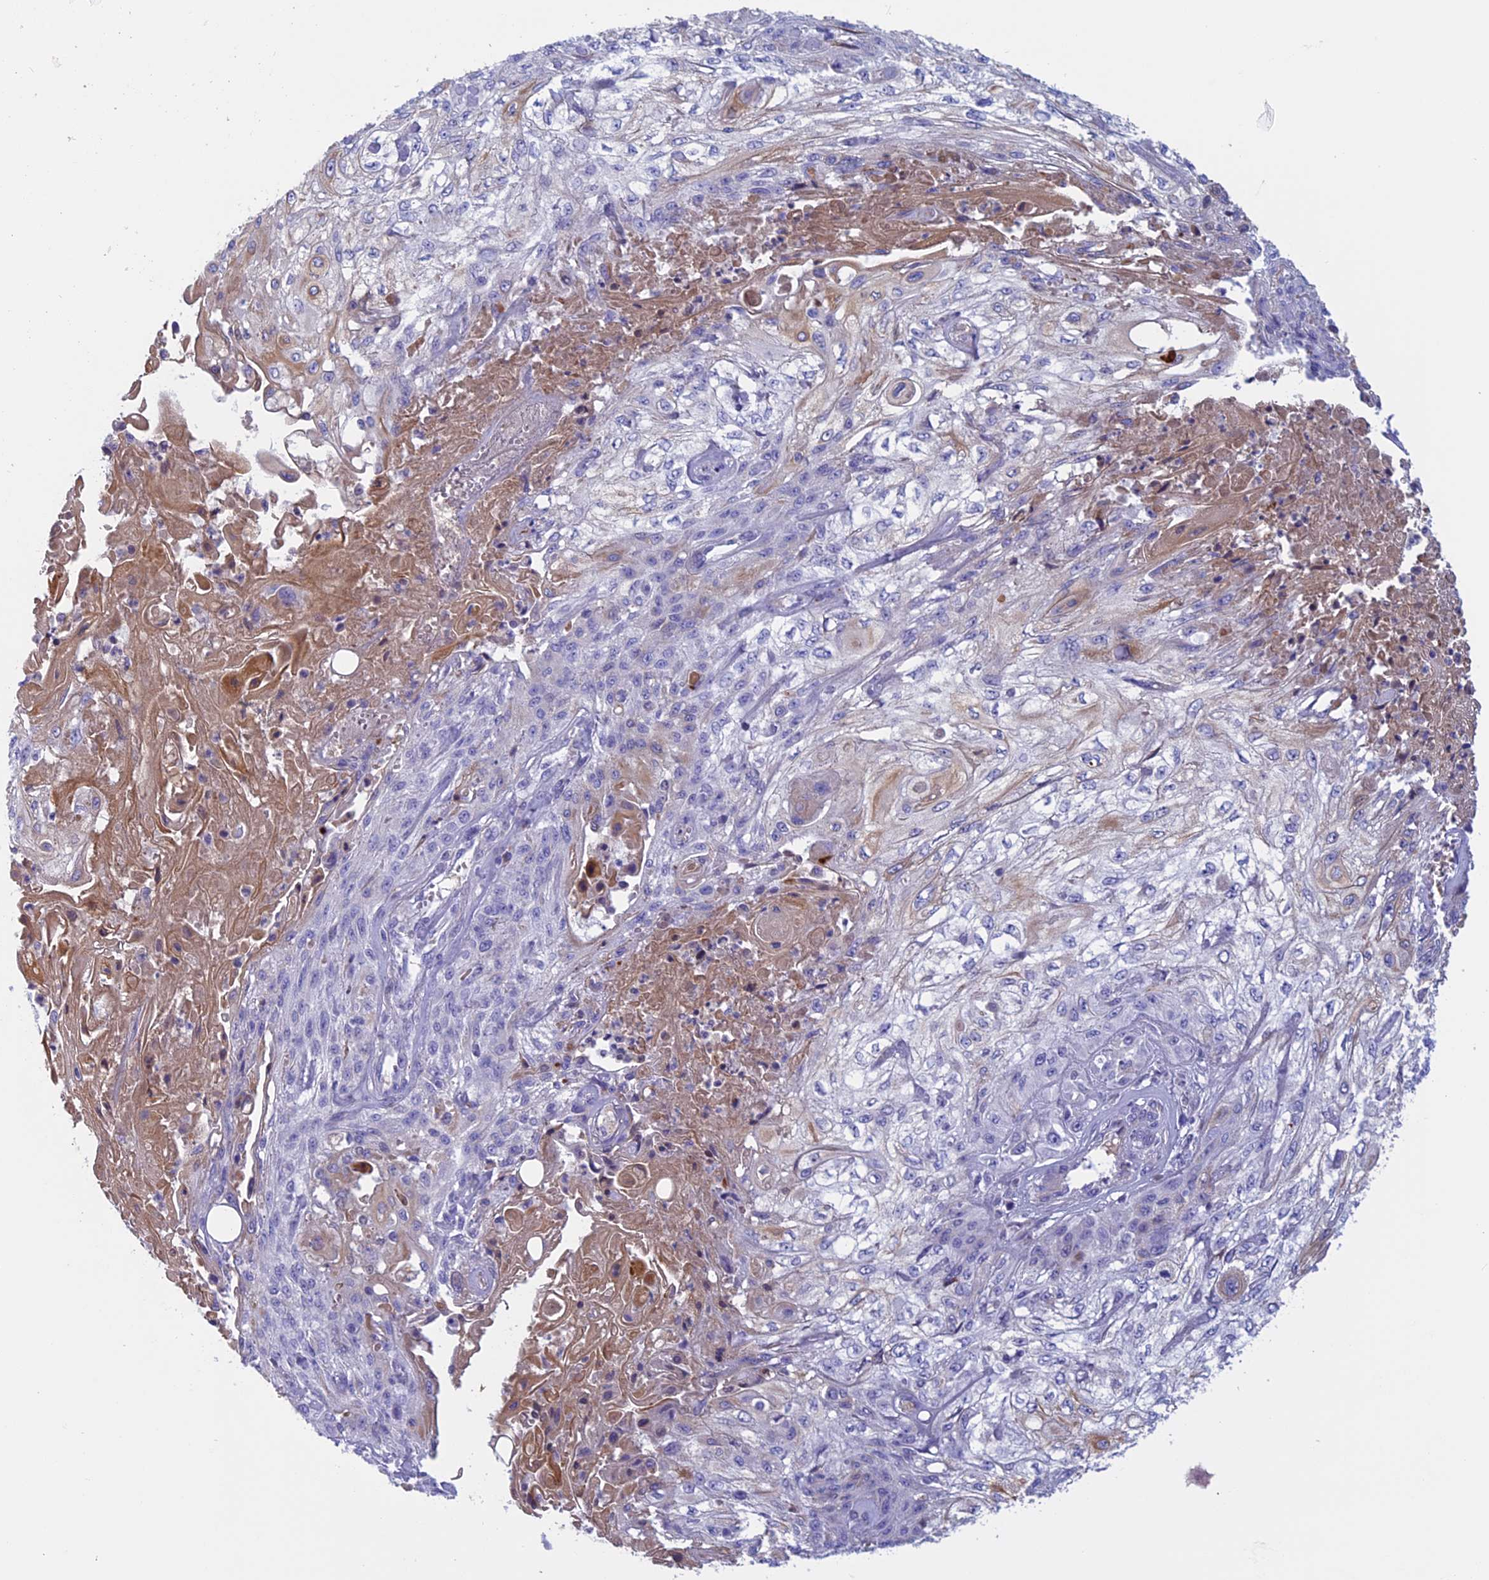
{"staining": {"intensity": "weak", "quantity": "<25%", "location": "cytoplasmic/membranous"}, "tissue": "skin cancer", "cell_type": "Tumor cells", "image_type": "cancer", "snomed": [{"axis": "morphology", "description": "Squamous cell carcinoma, NOS"}, {"axis": "morphology", "description": "Squamous cell carcinoma, metastatic, NOS"}, {"axis": "topography", "description": "Skin"}, {"axis": "topography", "description": "Lymph node"}], "caption": "Immunohistochemistry (IHC) of human skin metastatic squamous cell carcinoma exhibits no positivity in tumor cells.", "gene": "ANGPTL2", "patient": {"sex": "male", "age": 75}}